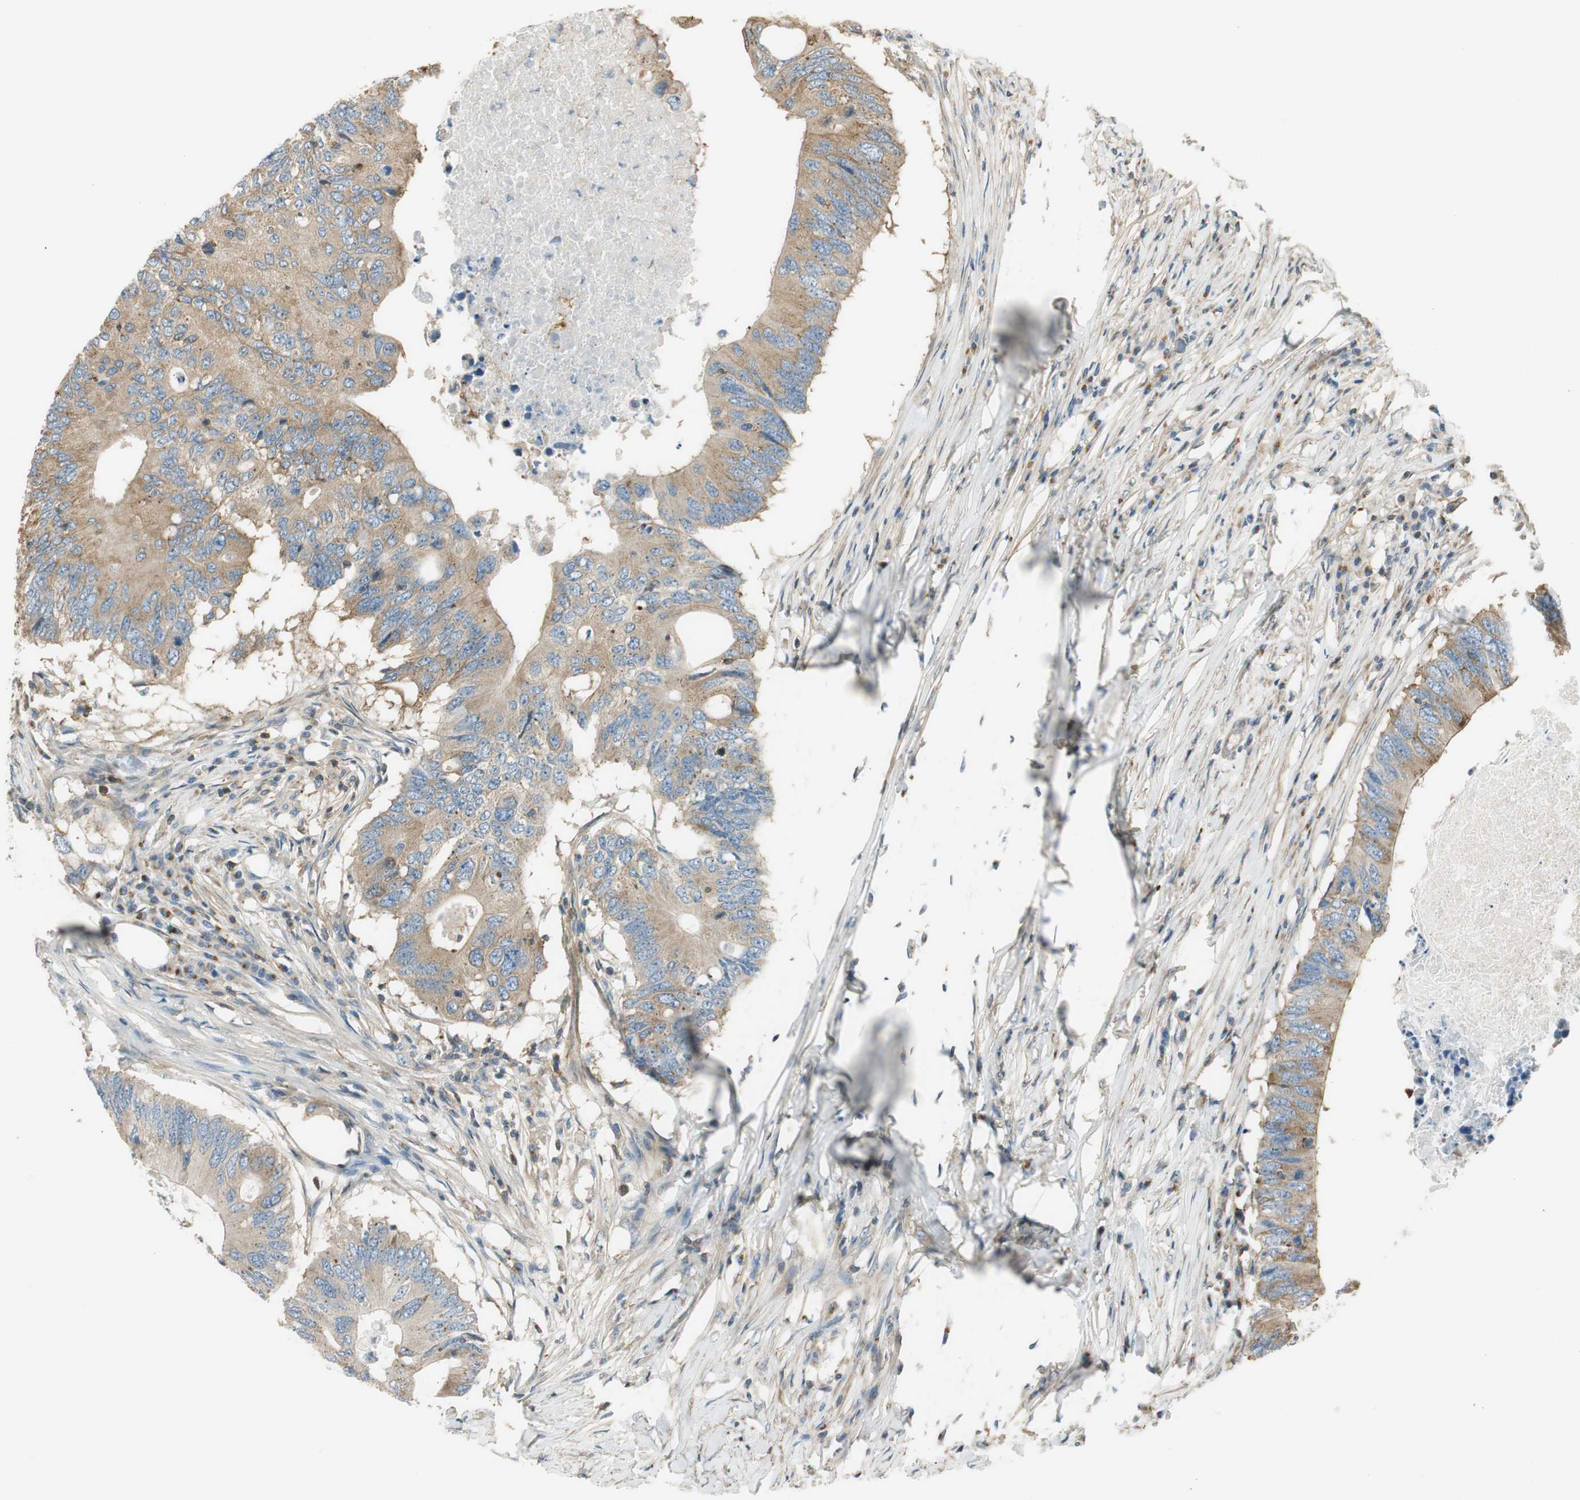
{"staining": {"intensity": "moderate", "quantity": ">75%", "location": "cytoplasmic/membranous"}, "tissue": "colorectal cancer", "cell_type": "Tumor cells", "image_type": "cancer", "snomed": [{"axis": "morphology", "description": "Adenocarcinoma, NOS"}, {"axis": "topography", "description": "Colon"}], "caption": "Colorectal cancer (adenocarcinoma) stained with IHC exhibits moderate cytoplasmic/membranous expression in approximately >75% of tumor cells. (Brightfield microscopy of DAB IHC at high magnification).", "gene": "PI4K2B", "patient": {"sex": "male", "age": 71}}